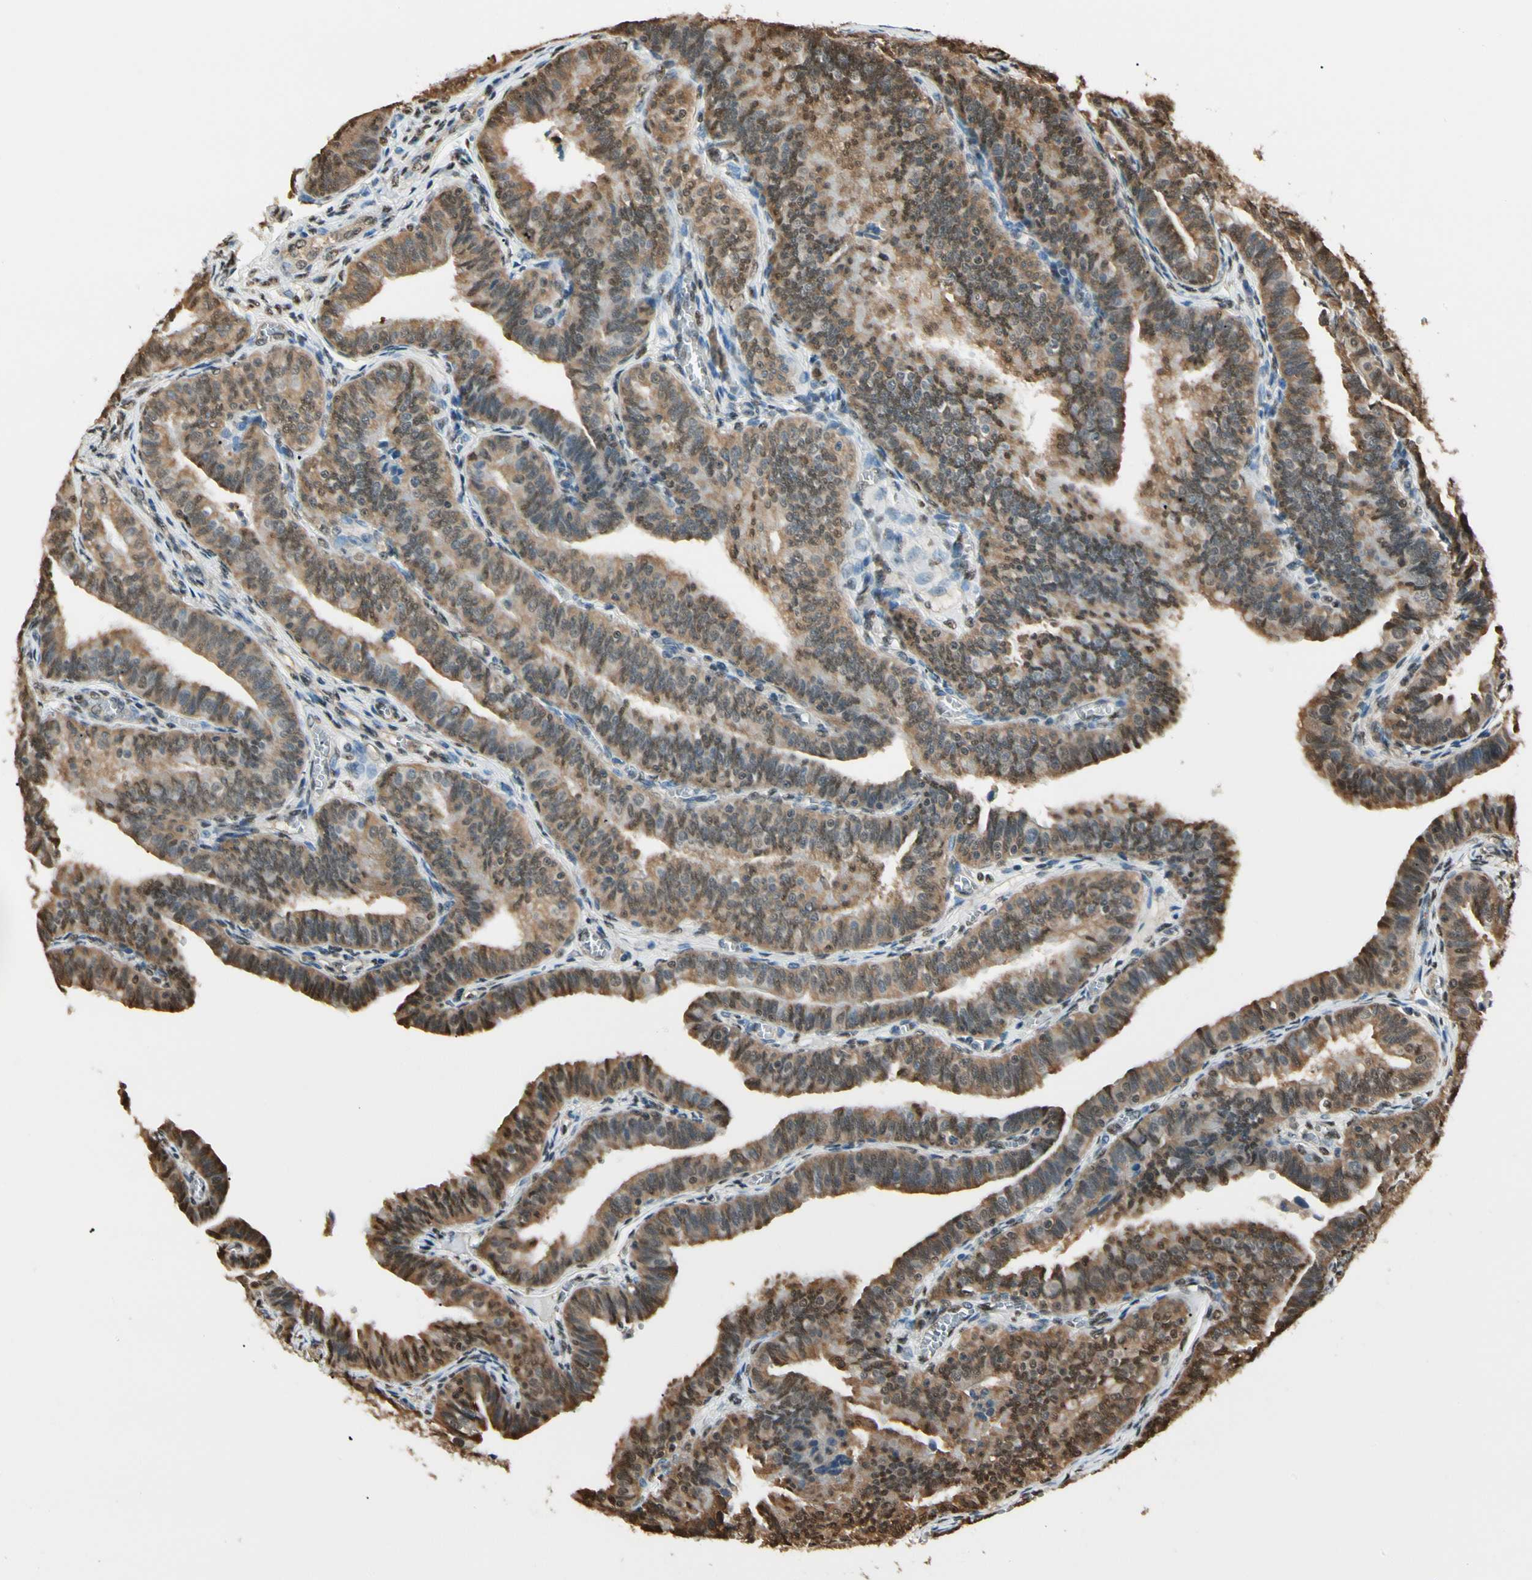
{"staining": {"intensity": "moderate", "quantity": ">75%", "location": "cytoplasmic/membranous,nuclear"}, "tissue": "fallopian tube", "cell_type": "Glandular cells", "image_type": "normal", "snomed": [{"axis": "morphology", "description": "Normal tissue, NOS"}, {"axis": "topography", "description": "Fallopian tube"}], "caption": "Unremarkable fallopian tube reveals moderate cytoplasmic/membranous,nuclear positivity in approximately >75% of glandular cells, visualized by immunohistochemistry.", "gene": "PNCK", "patient": {"sex": "female", "age": 46}}